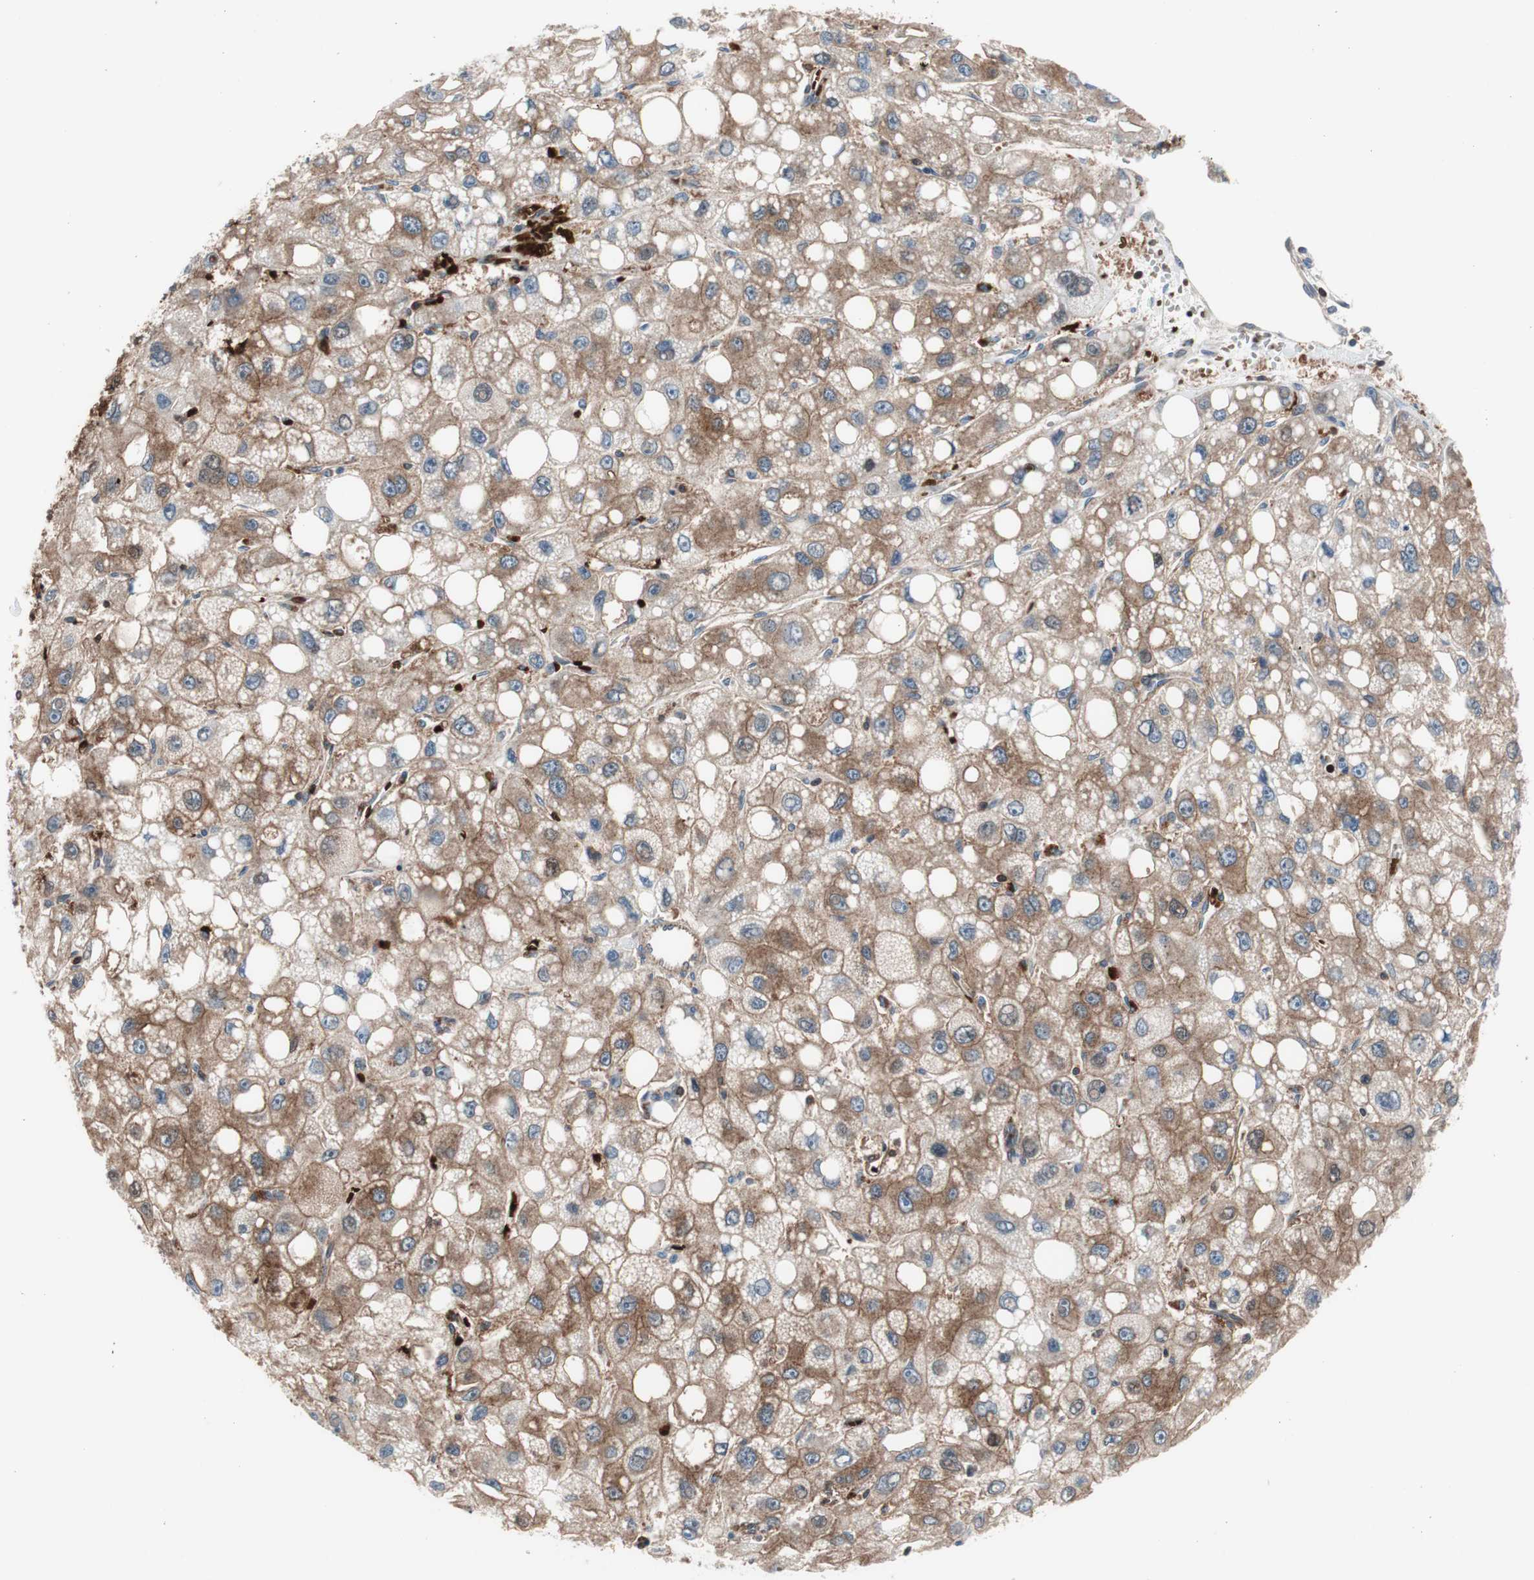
{"staining": {"intensity": "moderate", "quantity": "25%-75%", "location": "cytoplasmic/membranous"}, "tissue": "liver cancer", "cell_type": "Tumor cells", "image_type": "cancer", "snomed": [{"axis": "morphology", "description": "Carcinoma, Hepatocellular, NOS"}, {"axis": "topography", "description": "Liver"}], "caption": "Liver cancer (hepatocellular carcinoma) tissue displays moderate cytoplasmic/membranous expression in approximately 25%-75% of tumor cells", "gene": "PRDX2", "patient": {"sex": "male", "age": 55}}